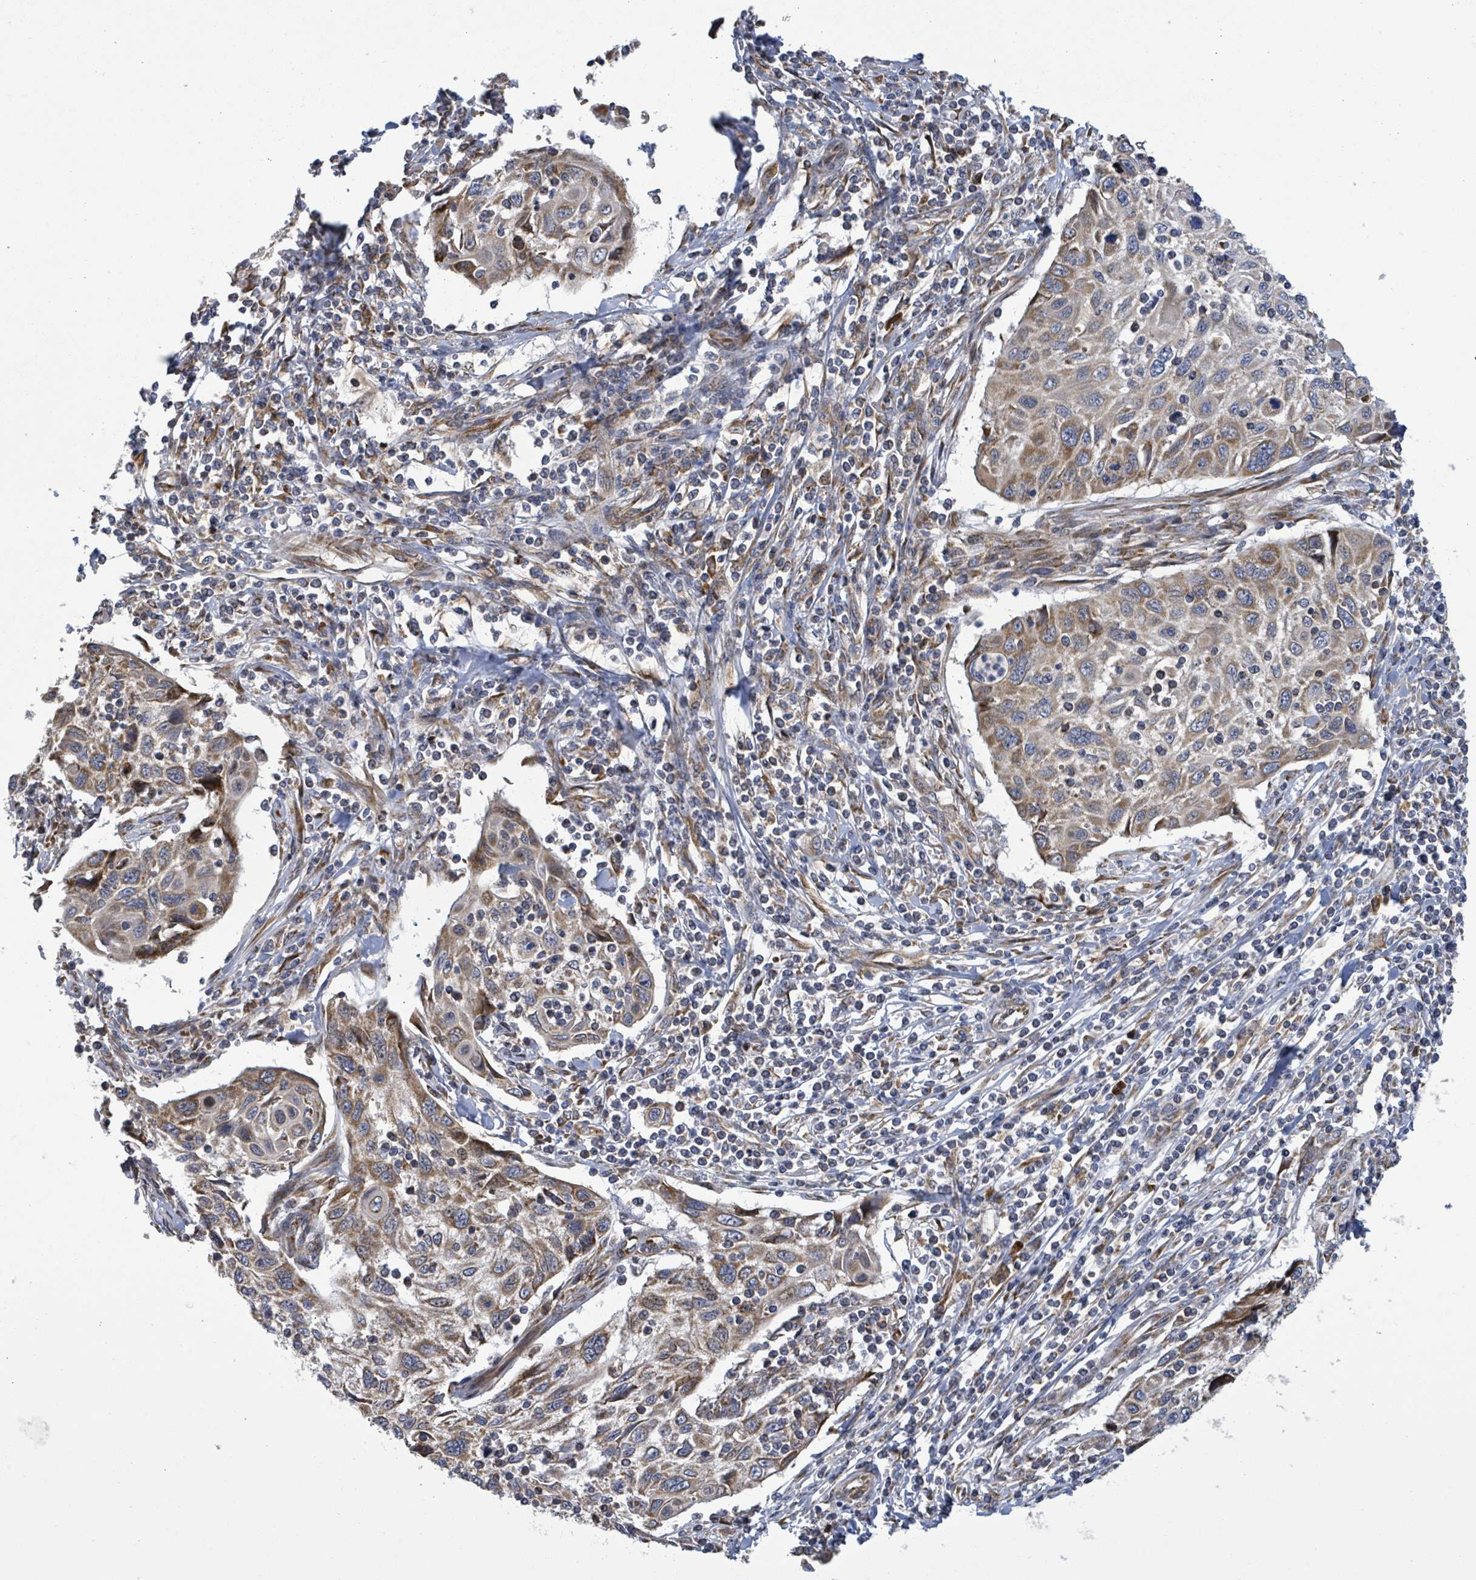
{"staining": {"intensity": "moderate", "quantity": "<25%", "location": "cytoplasmic/membranous"}, "tissue": "cervical cancer", "cell_type": "Tumor cells", "image_type": "cancer", "snomed": [{"axis": "morphology", "description": "Squamous cell carcinoma, NOS"}, {"axis": "topography", "description": "Cervix"}], "caption": "IHC (DAB (3,3'-diaminobenzidine)) staining of cervical cancer (squamous cell carcinoma) demonstrates moderate cytoplasmic/membranous protein positivity in approximately <25% of tumor cells.", "gene": "NOMO1", "patient": {"sex": "female", "age": 70}}